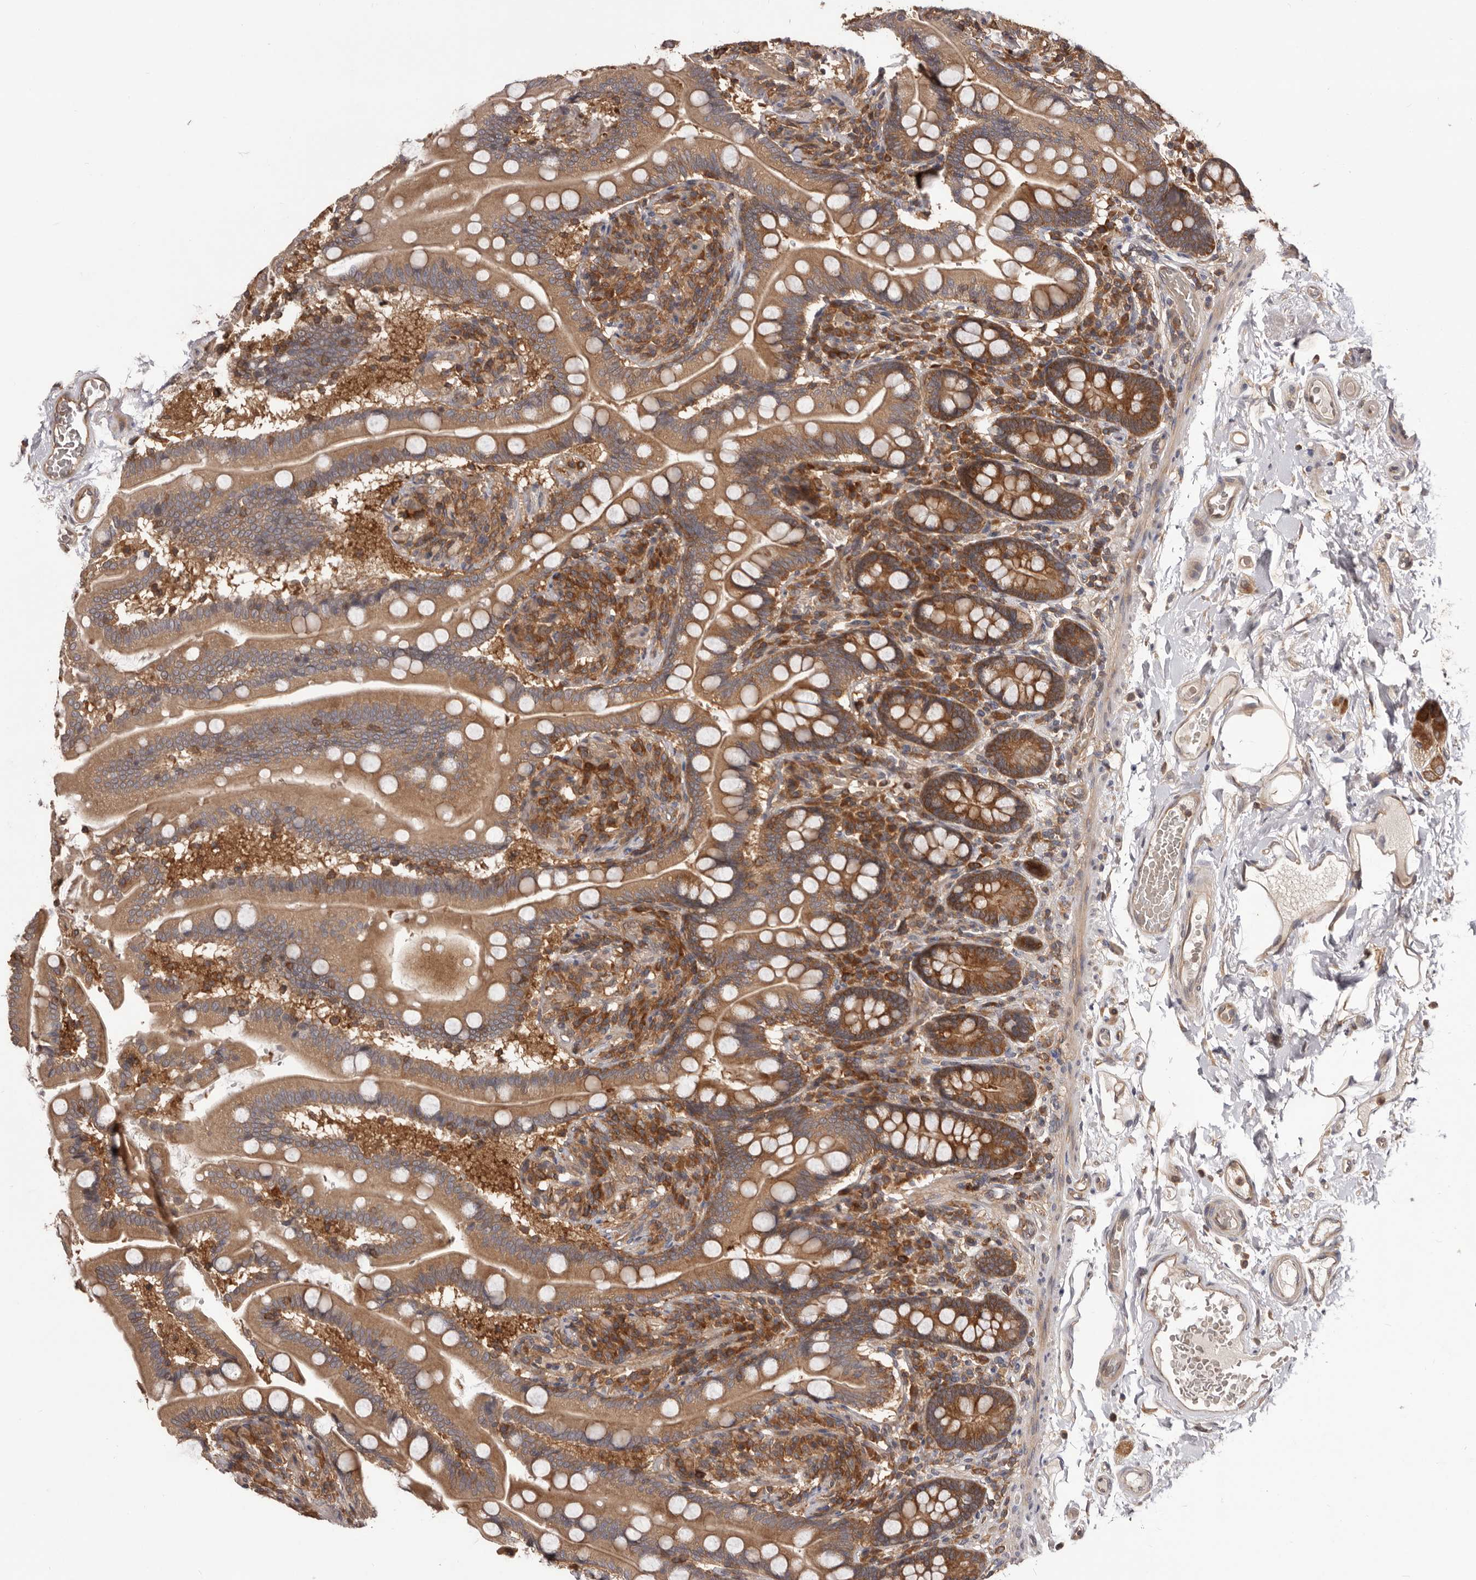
{"staining": {"intensity": "moderate", "quantity": ">75%", "location": "cytoplasmic/membranous"}, "tissue": "small intestine", "cell_type": "Glandular cells", "image_type": "normal", "snomed": [{"axis": "morphology", "description": "Normal tissue, NOS"}, {"axis": "topography", "description": "Small intestine"}], "caption": "A brown stain labels moderate cytoplasmic/membranous expression of a protein in glandular cells of normal human small intestine.", "gene": "HBS1L", "patient": {"sex": "female", "age": 64}}